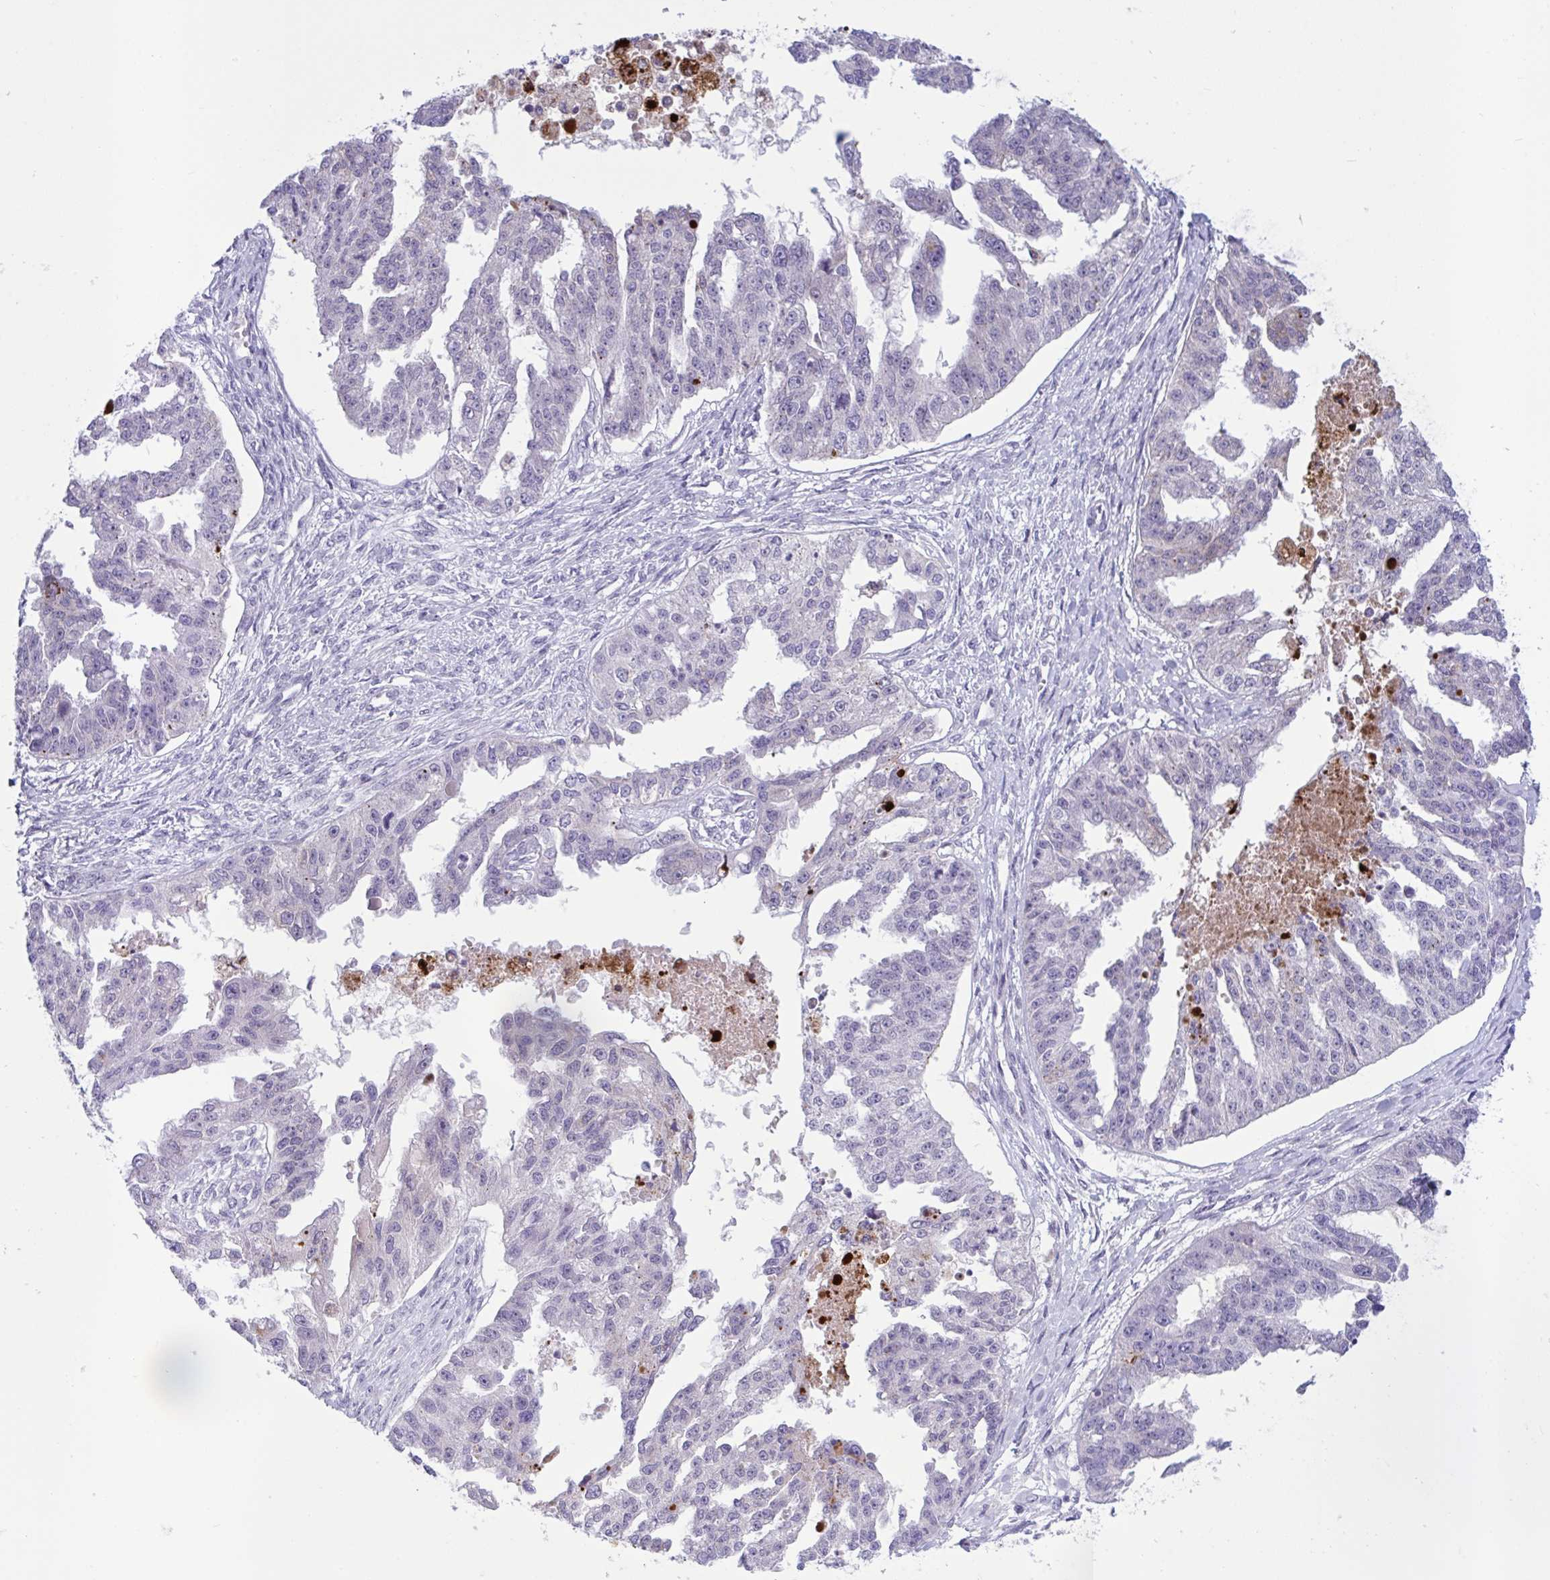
{"staining": {"intensity": "negative", "quantity": "none", "location": "none"}, "tissue": "ovarian cancer", "cell_type": "Tumor cells", "image_type": "cancer", "snomed": [{"axis": "morphology", "description": "Cystadenocarcinoma, serous, NOS"}, {"axis": "topography", "description": "Ovary"}], "caption": "A photomicrograph of human ovarian serous cystadenocarcinoma is negative for staining in tumor cells. Nuclei are stained in blue.", "gene": "DOCK11", "patient": {"sex": "female", "age": 58}}